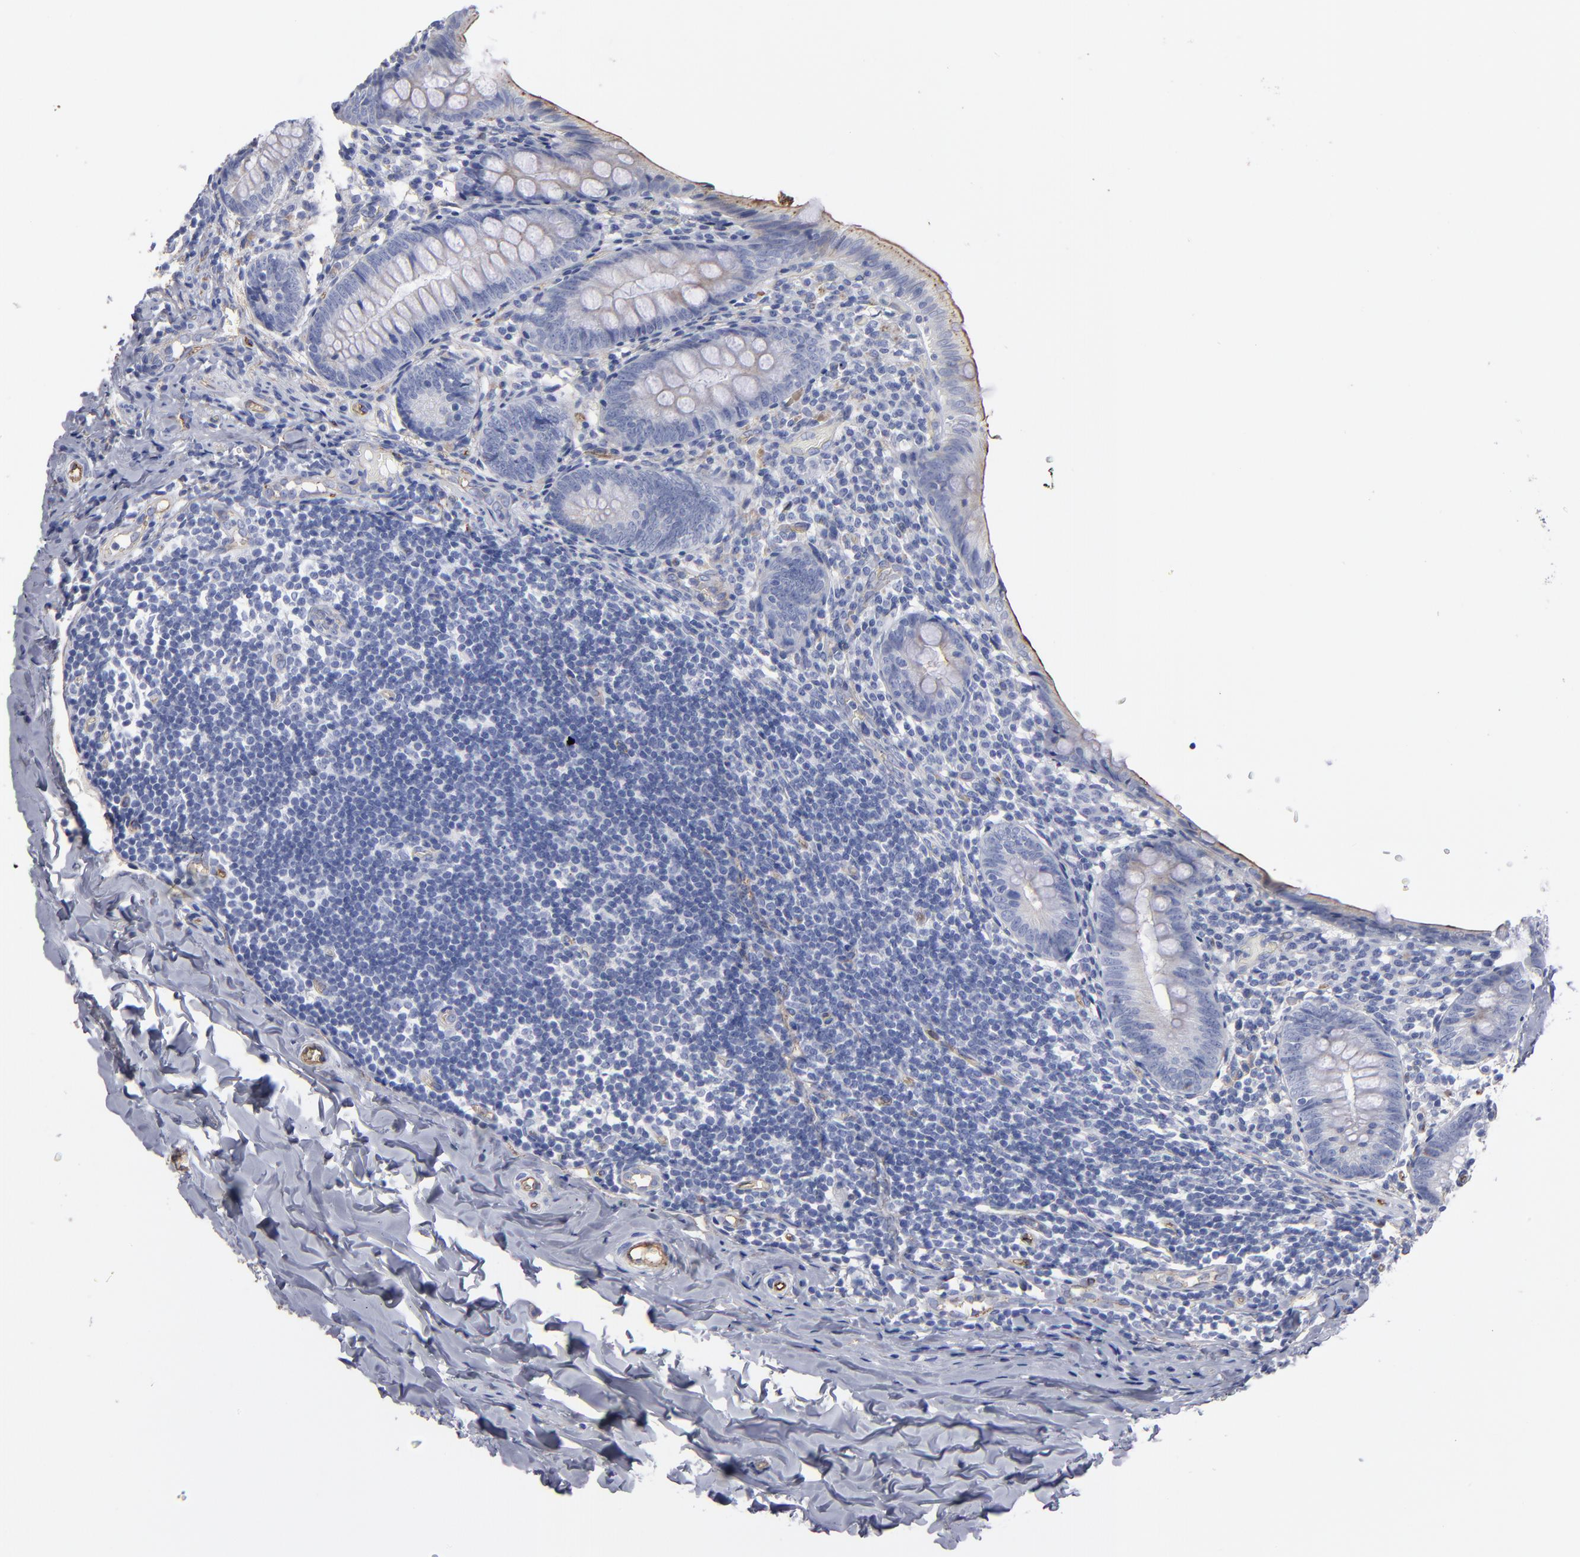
{"staining": {"intensity": "negative", "quantity": "none", "location": "none"}, "tissue": "appendix", "cell_type": "Glandular cells", "image_type": "normal", "snomed": [{"axis": "morphology", "description": "Normal tissue, NOS"}, {"axis": "topography", "description": "Appendix"}], "caption": "There is no significant staining in glandular cells of appendix. Brightfield microscopy of immunohistochemistry stained with DAB (3,3'-diaminobenzidine) (brown) and hematoxylin (blue), captured at high magnification.", "gene": "TM4SF1", "patient": {"sex": "female", "age": 17}}